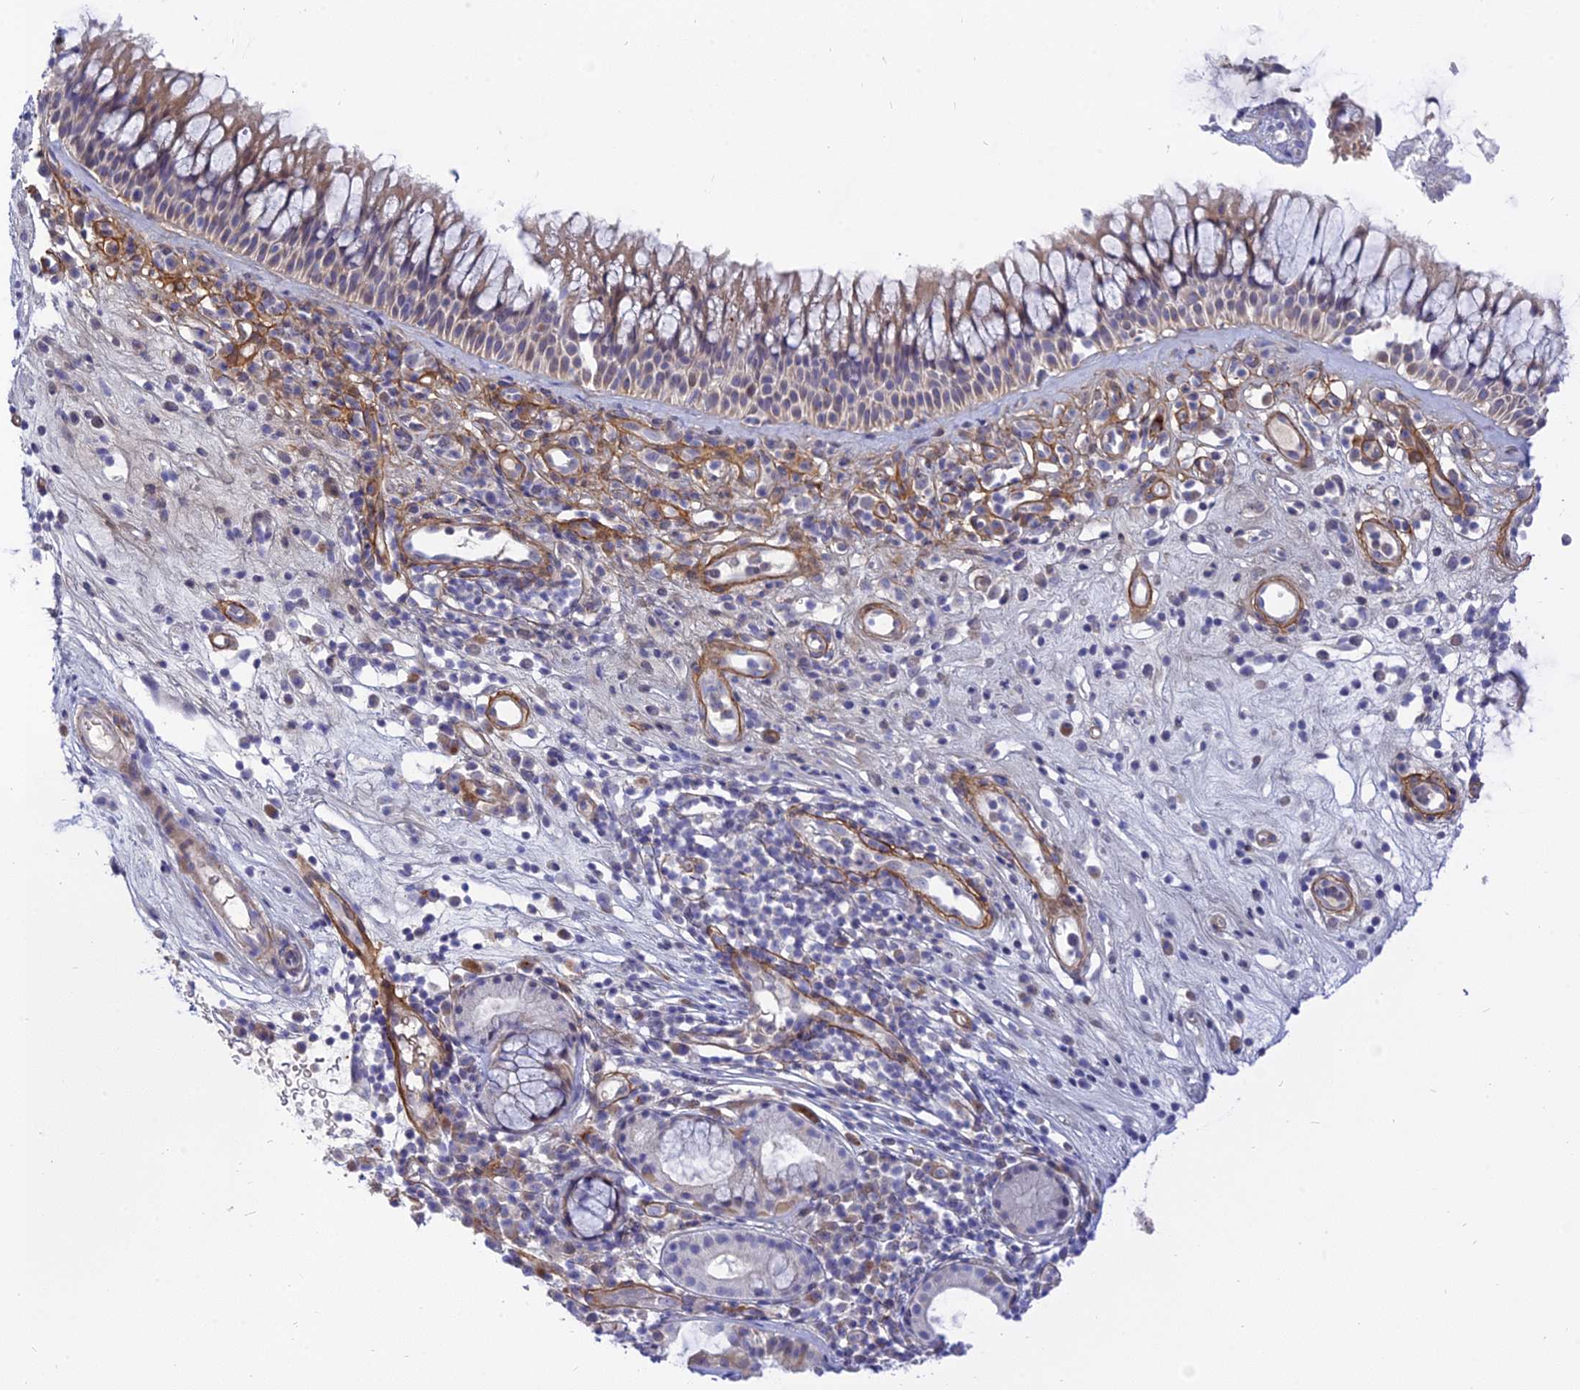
{"staining": {"intensity": "weak", "quantity": "25%-75%", "location": "cytoplasmic/membranous"}, "tissue": "nasopharynx", "cell_type": "Respiratory epithelial cells", "image_type": "normal", "snomed": [{"axis": "morphology", "description": "Normal tissue, NOS"}, {"axis": "morphology", "description": "Inflammation, NOS"}, {"axis": "morphology", "description": "Malignant melanoma, Metastatic site"}, {"axis": "topography", "description": "Nasopharynx"}], "caption": "Respiratory epithelial cells reveal low levels of weak cytoplasmic/membranous staining in approximately 25%-75% of cells in normal human nasopharynx.", "gene": "MBD3L1", "patient": {"sex": "male", "age": 70}}